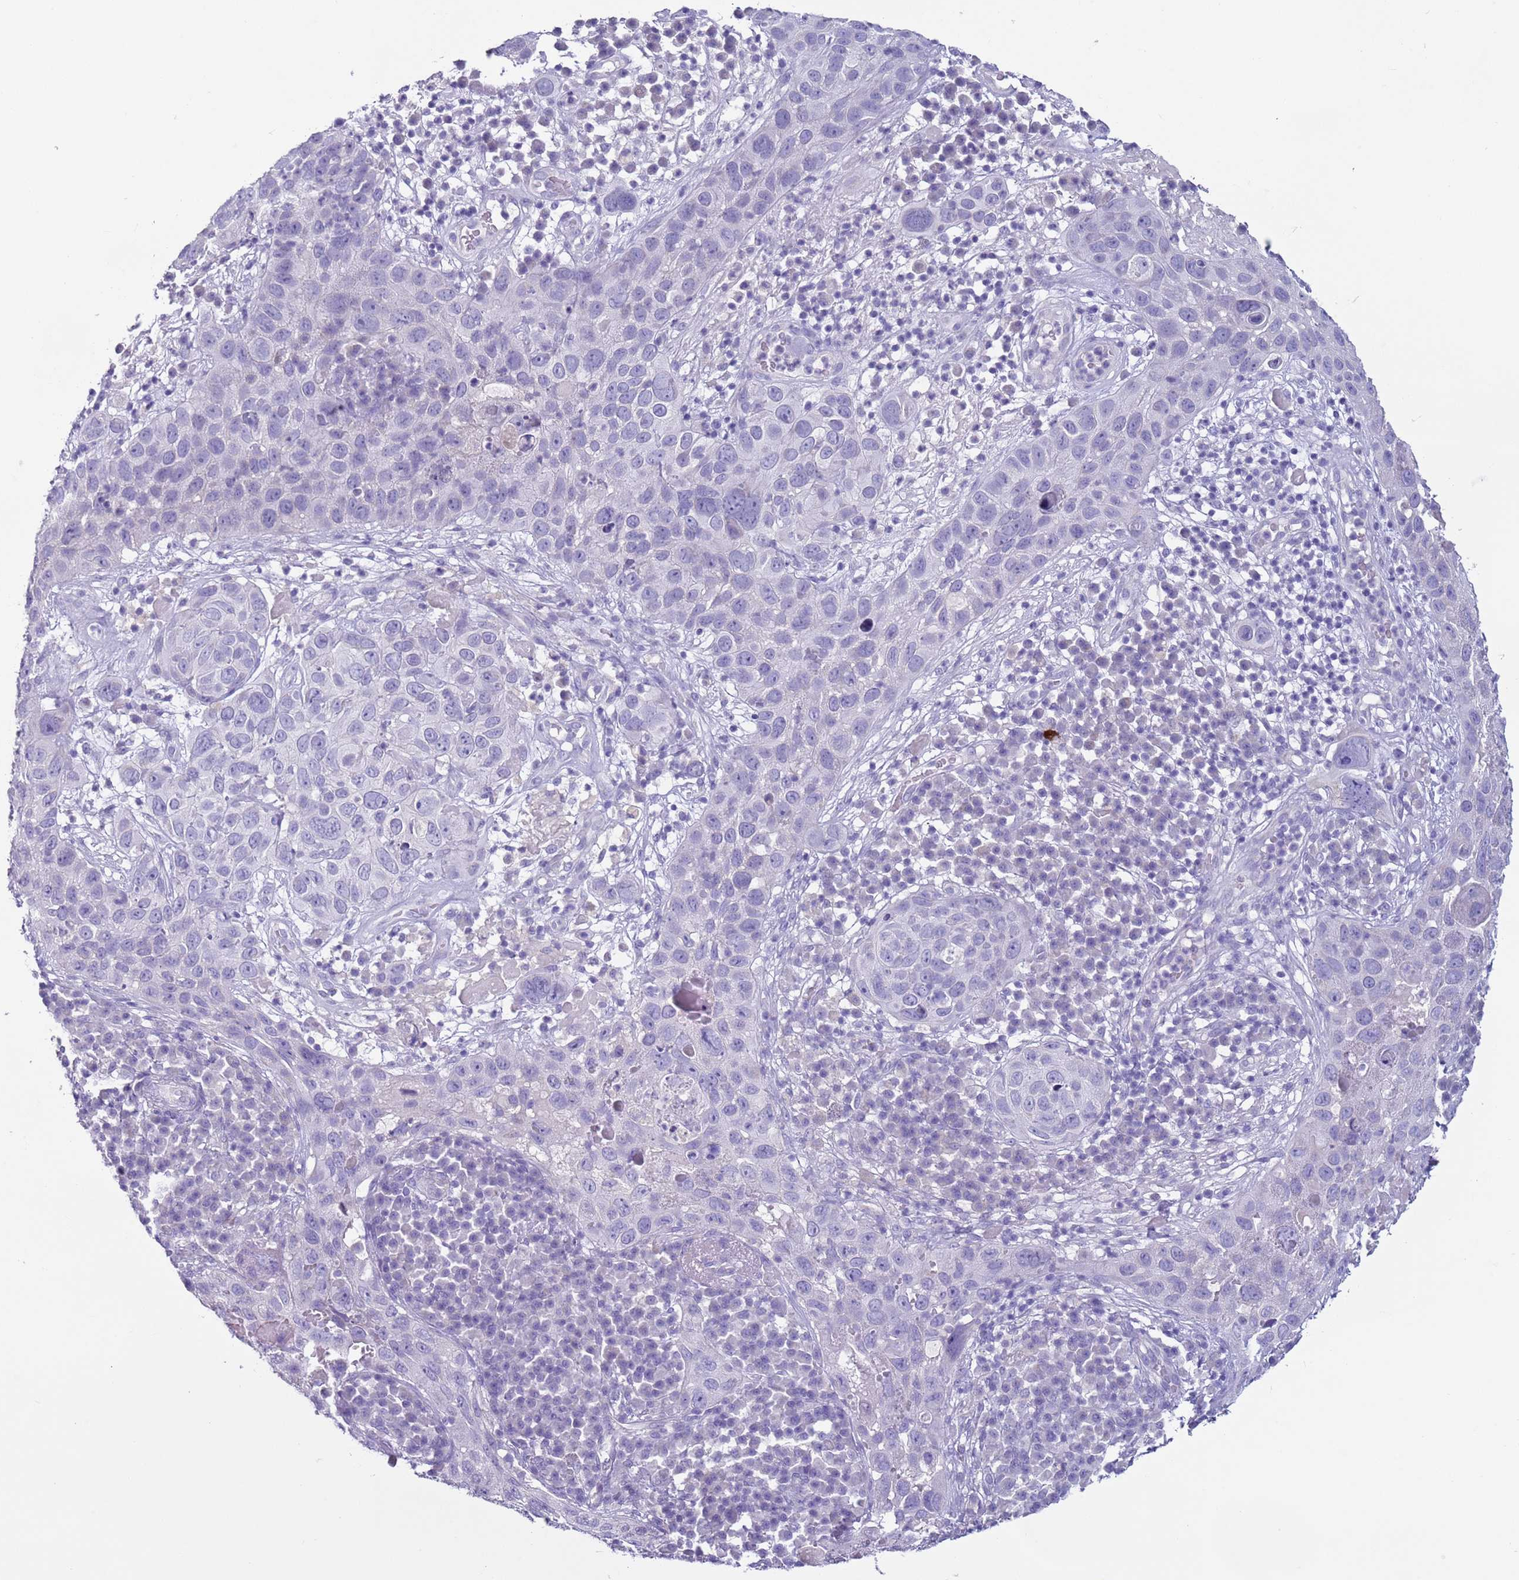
{"staining": {"intensity": "negative", "quantity": "none", "location": "none"}, "tissue": "skin cancer", "cell_type": "Tumor cells", "image_type": "cancer", "snomed": [{"axis": "morphology", "description": "Squamous cell carcinoma in situ, NOS"}, {"axis": "morphology", "description": "Squamous cell carcinoma, NOS"}, {"axis": "topography", "description": "Skin"}], "caption": "Tumor cells are negative for brown protein staining in skin squamous cell carcinoma.", "gene": "NPAP1", "patient": {"sex": "male", "age": 93}}